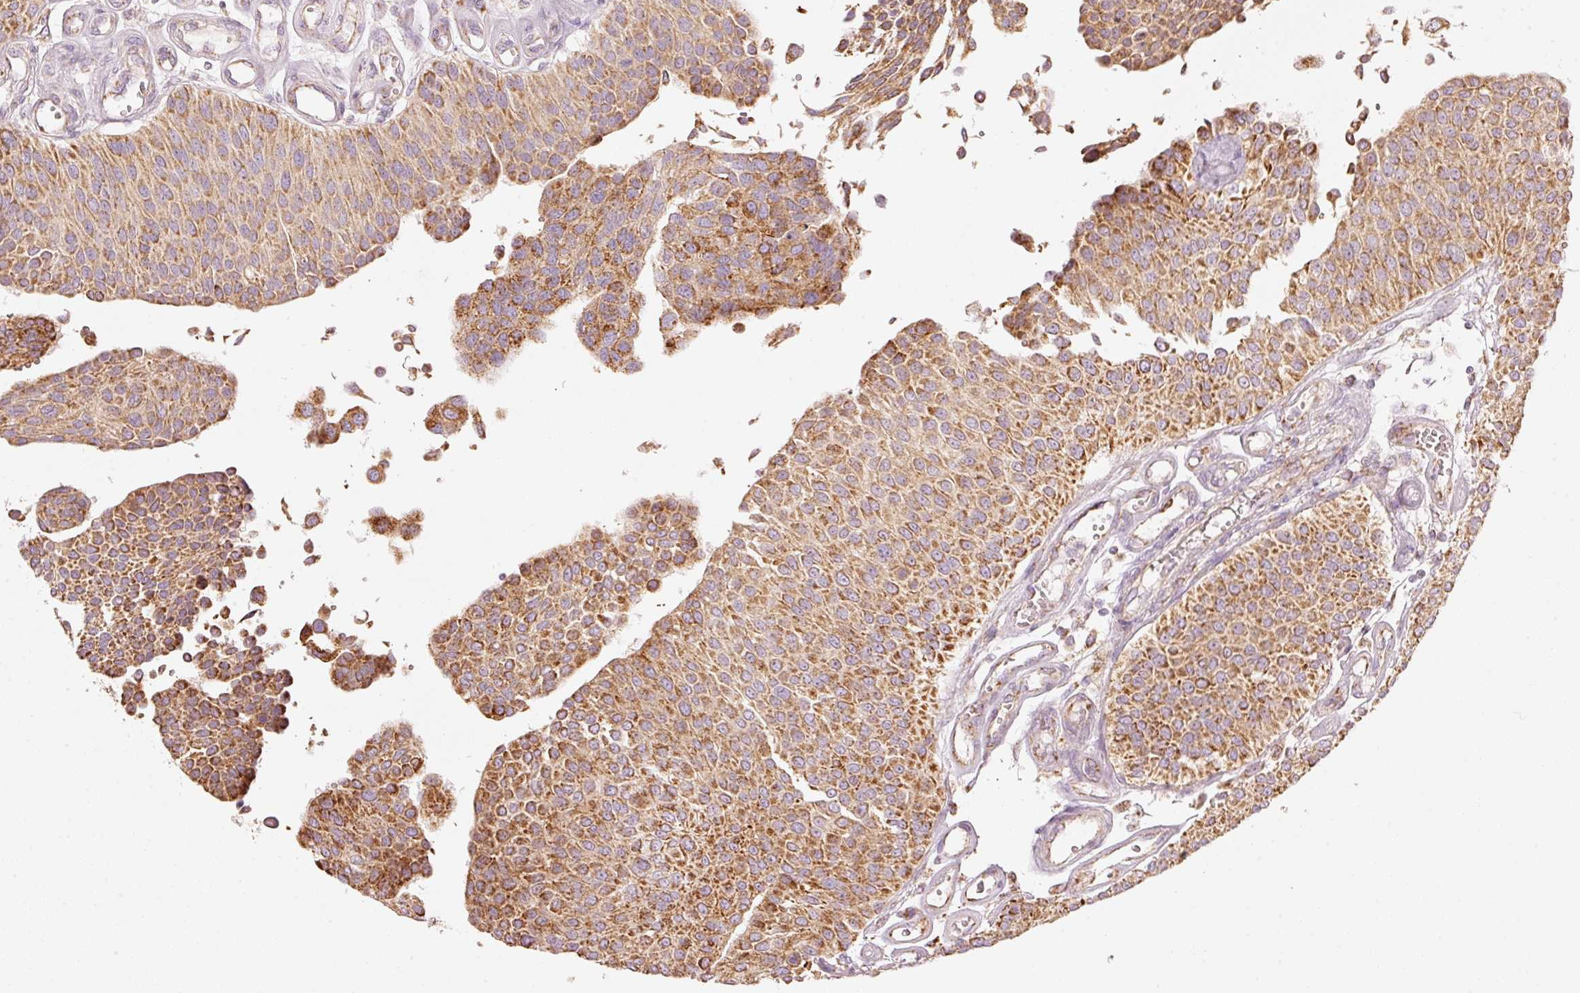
{"staining": {"intensity": "moderate", "quantity": ">75%", "location": "cytoplasmic/membranous"}, "tissue": "urothelial cancer", "cell_type": "Tumor cells", "image_type": "cancer", "snomed": [{"axis": "morphology", "description": "Urothelial carcinoma, NOS"}, {"axis": "topography", "description": "Urinary bladder"}], "caption": "Protein expression analysis of human transitional cell carcinoma reveals moderate cytoplasmic/membranous expression in about >75% of tumor cells. The staining is performed using DAB brown chromogen to label protein expression. The nuclei are counter-stained blue using hematoxylin.", "gene": "C17orf98", "patient": {"sex": "male", "age": 55}}